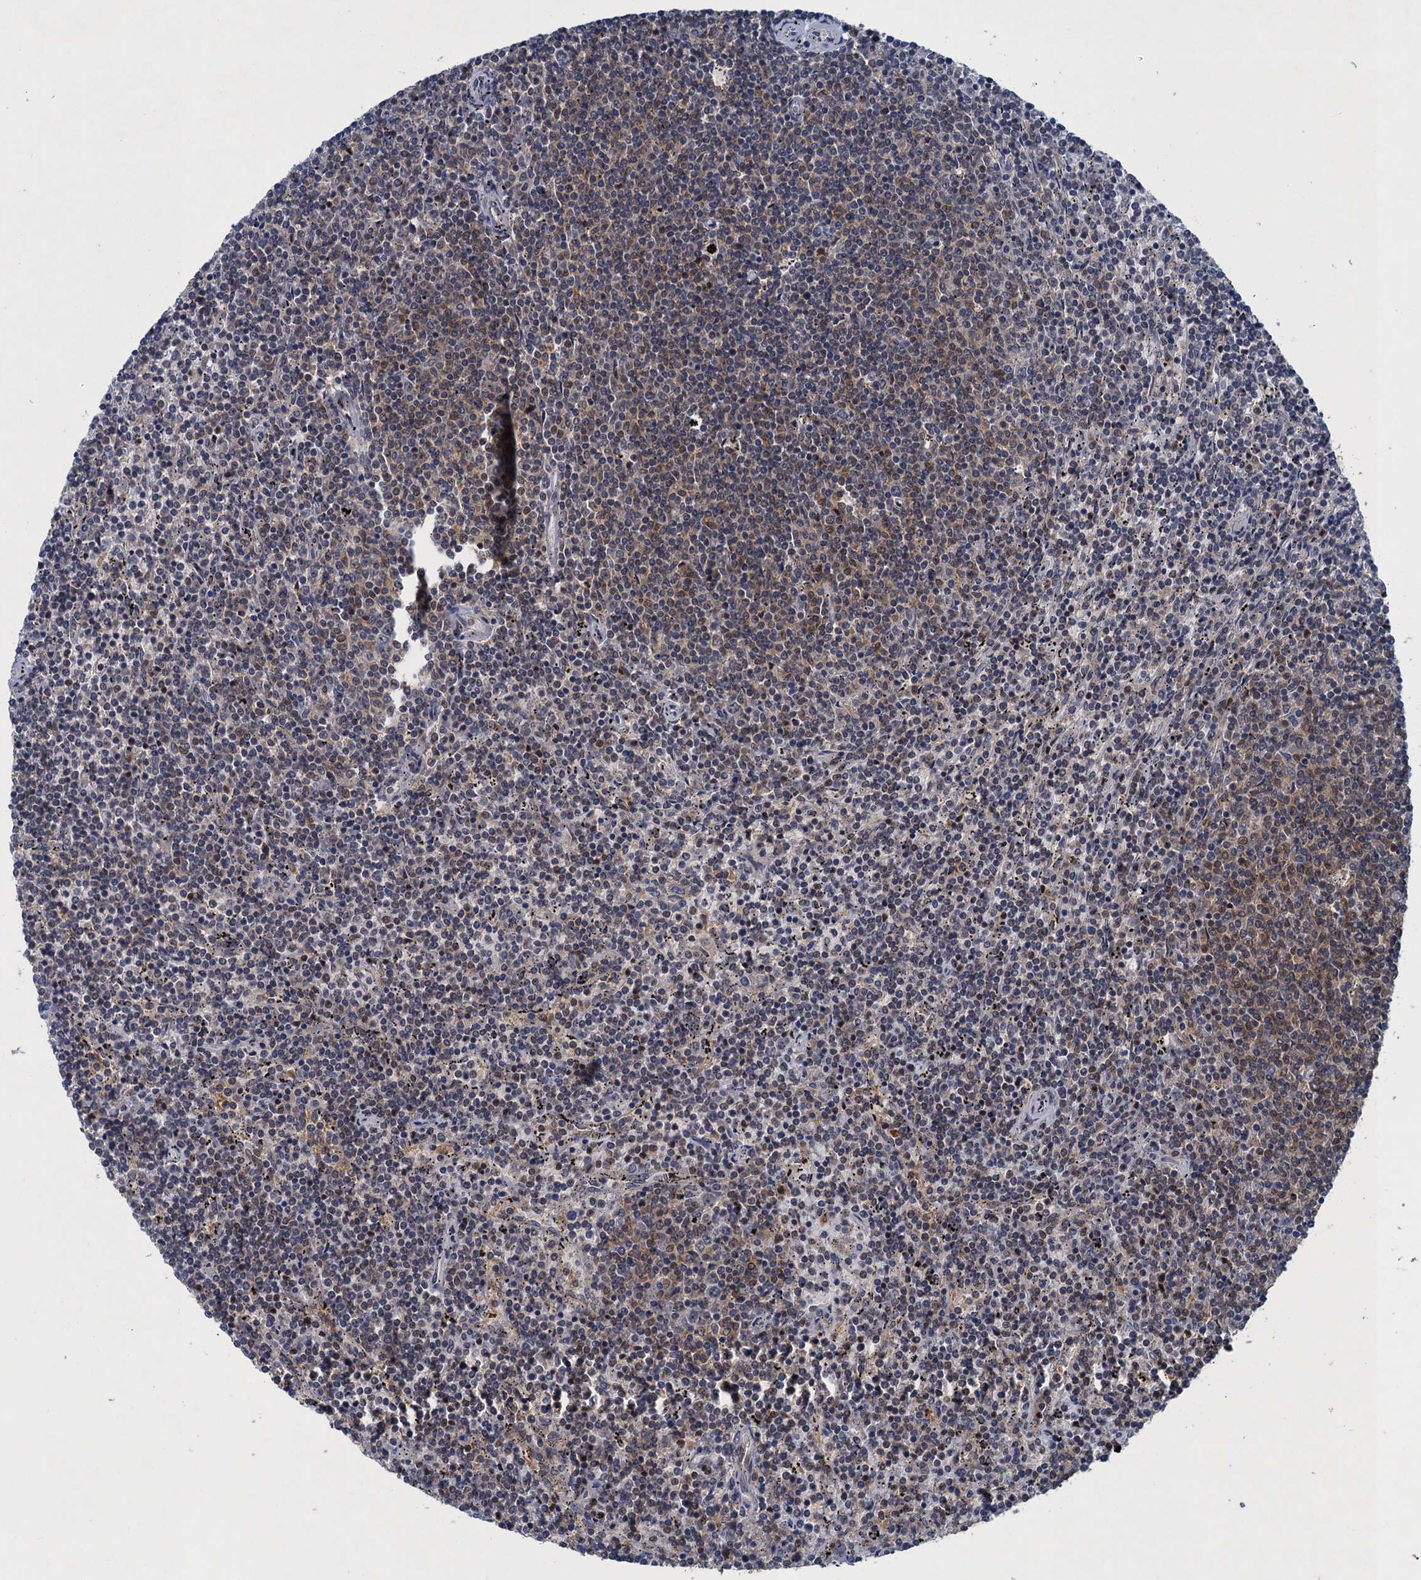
{"staining": {"intensity": "negative", "quantity": "none", "location": "none"}, "tissue": "lymphoma", "cell_type": "Tumor cells", "image_type": "cancer", "snomed": [{"axis": "morphology", "description": "Malignant lymphoma, non-Hodgkin's type, Low grade"}, {"axis": "topography", "description": "Spleen"}], "caption": "Tumor cells show no significant protein expression in low-grade malignant lymphoma, non-Hodgkin's type.", "gene": "RNF165", "patient": {"sex": "female", "age": 50}}